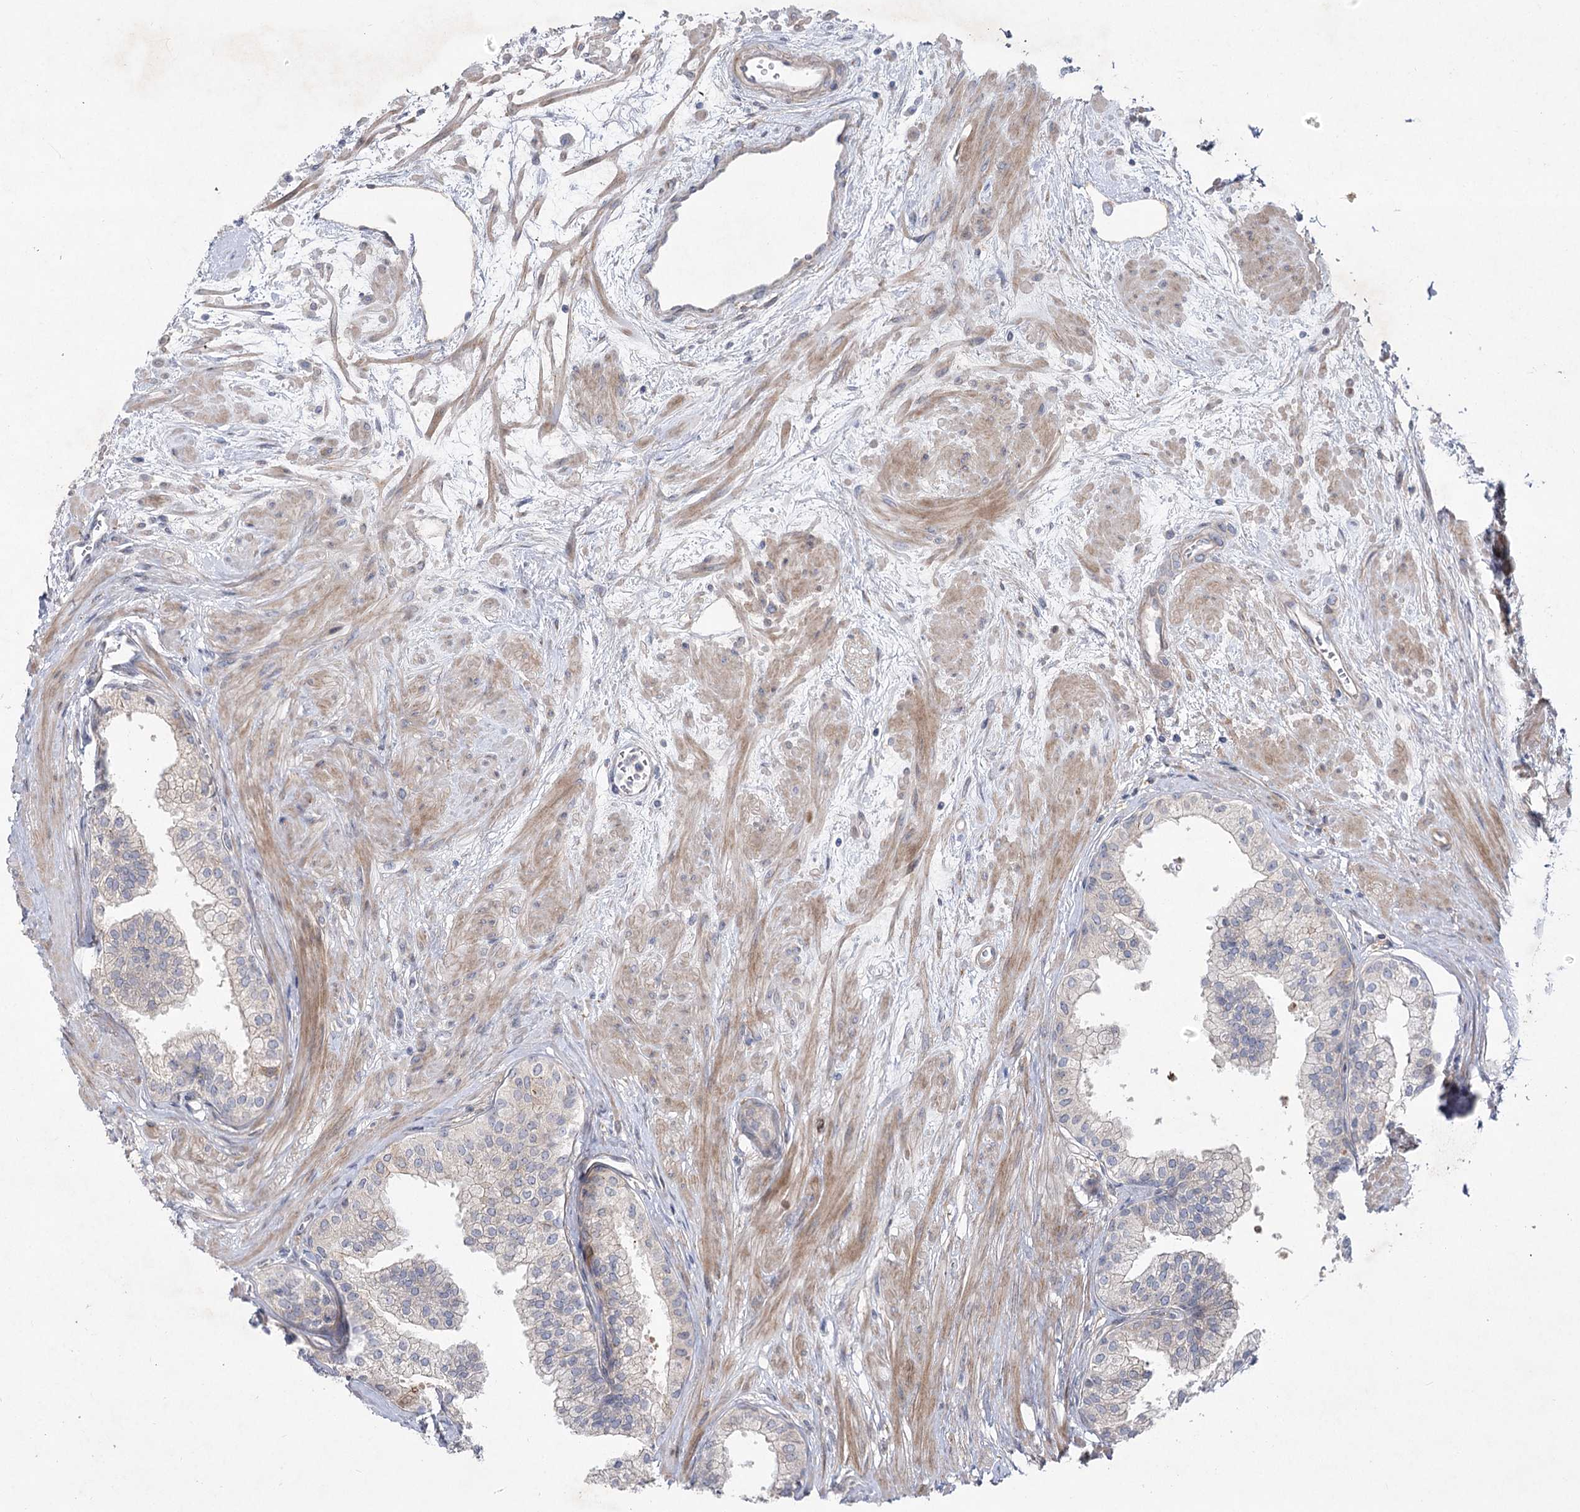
{"staining": {"intensity": "negative", "quantity": "none", "location": "none"}, "tissue": "prostate", "cell_type": "Glandular cells", "image_type": "normal", "snomed": [{"axis": "morphology", "description": "Normal tissue, NOS"}, {"axis": "topography", "description": "Prostate"}], "caption": "A micrograph of prostate stained for a protein displays no brown staining in glandular cells. Nuclei are stained in blue.", "gene": "SH3BP5L", "patient": {"sex": "male", "age": 60}}